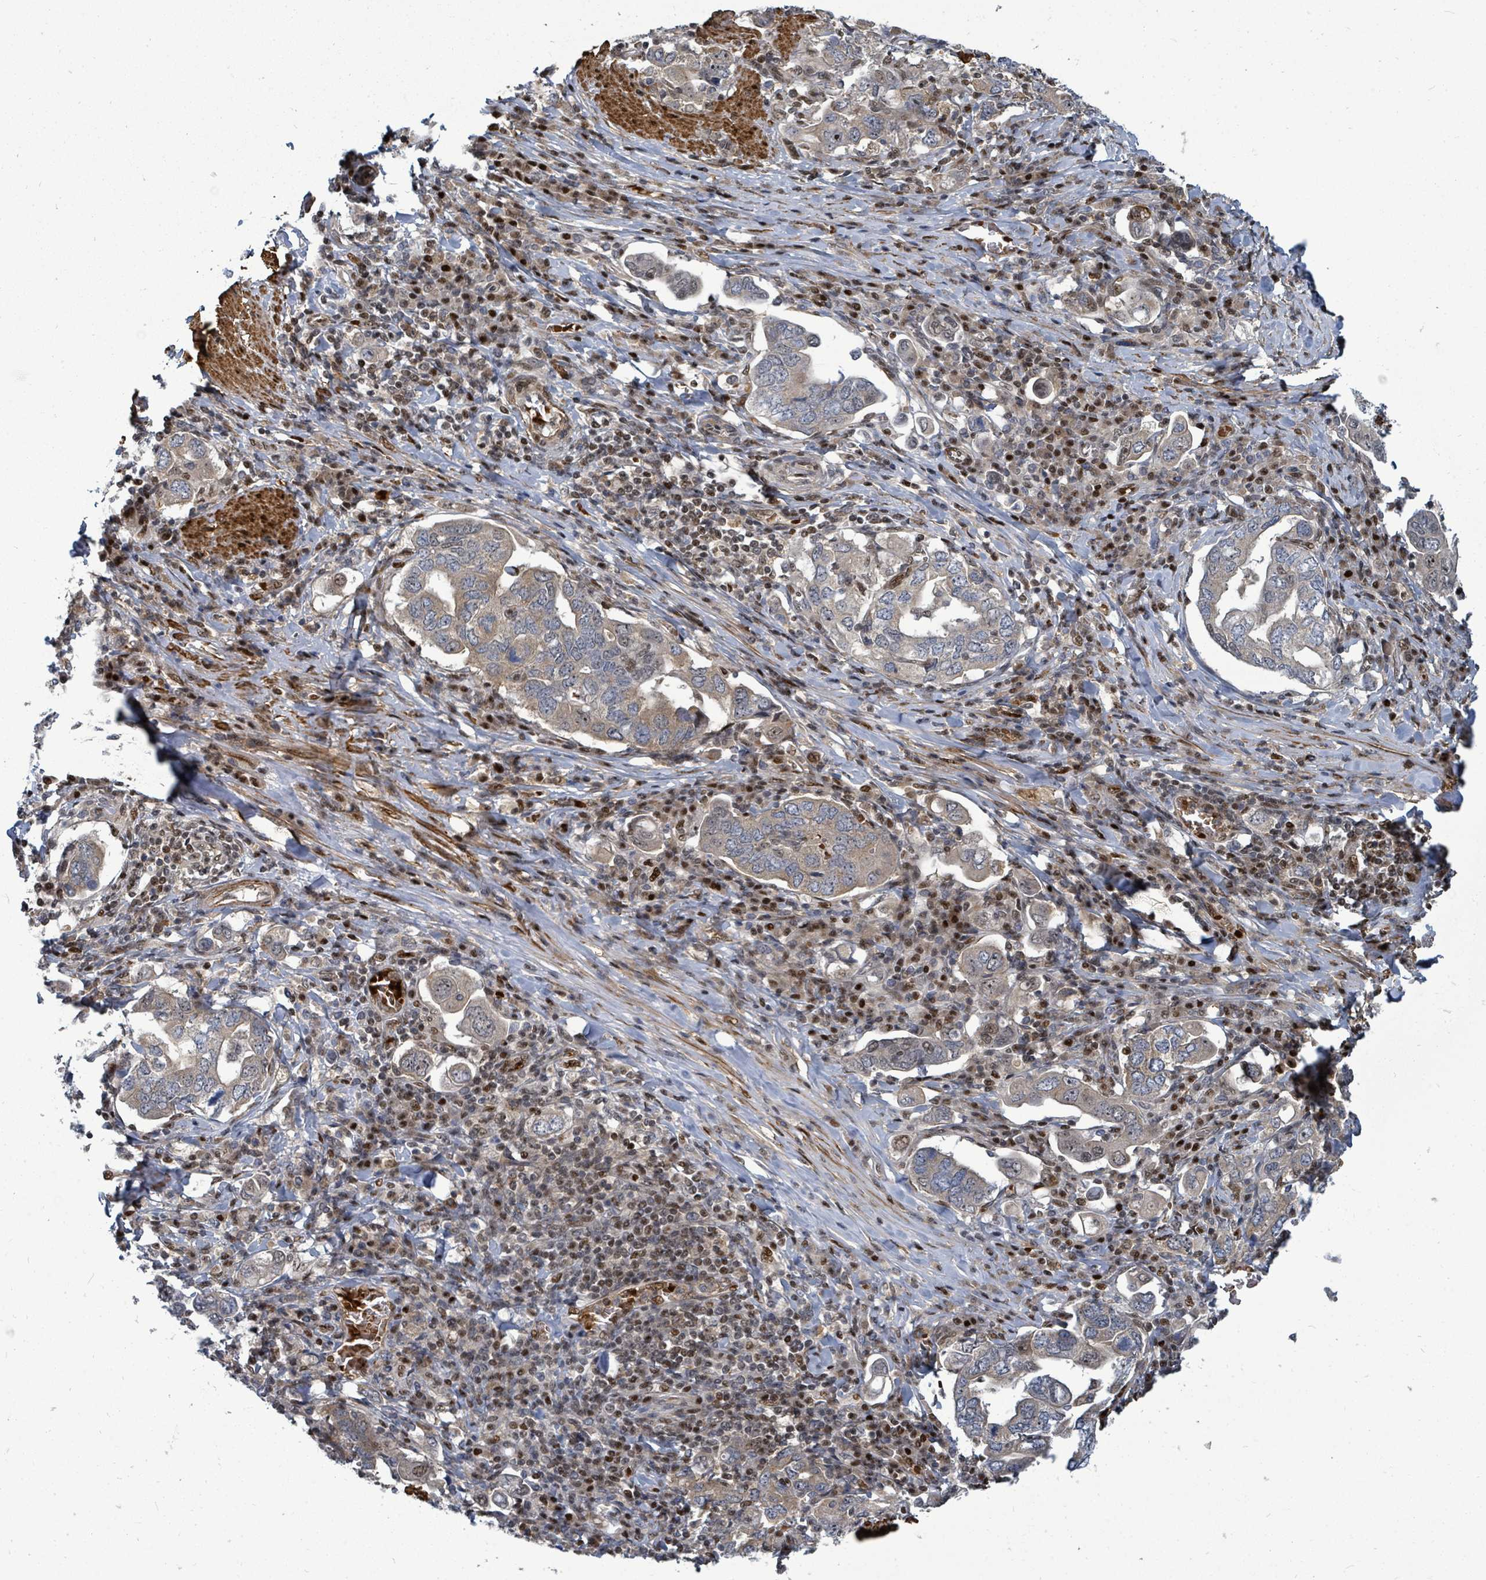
{"staining": {"intensity": "negative", "quantity": "none", "location": "none"}, "tissue": "stomach cancer", "cell_type": "Tumor cells", "image_type": "cancer", "snomed": [{"axis": "morphology", "description": "Adenocarcinoma, NOS"}, {"axis": "topography", "description": "Stomach, upper"}, {"axis": "topography", "description": "Stomach"}], "caption": "This is an IHC image of human stomach cancer. There is no positivity in tumor cells.", "gene": "TRDMT1", "patient": {"sex": "male", "age": 62}}